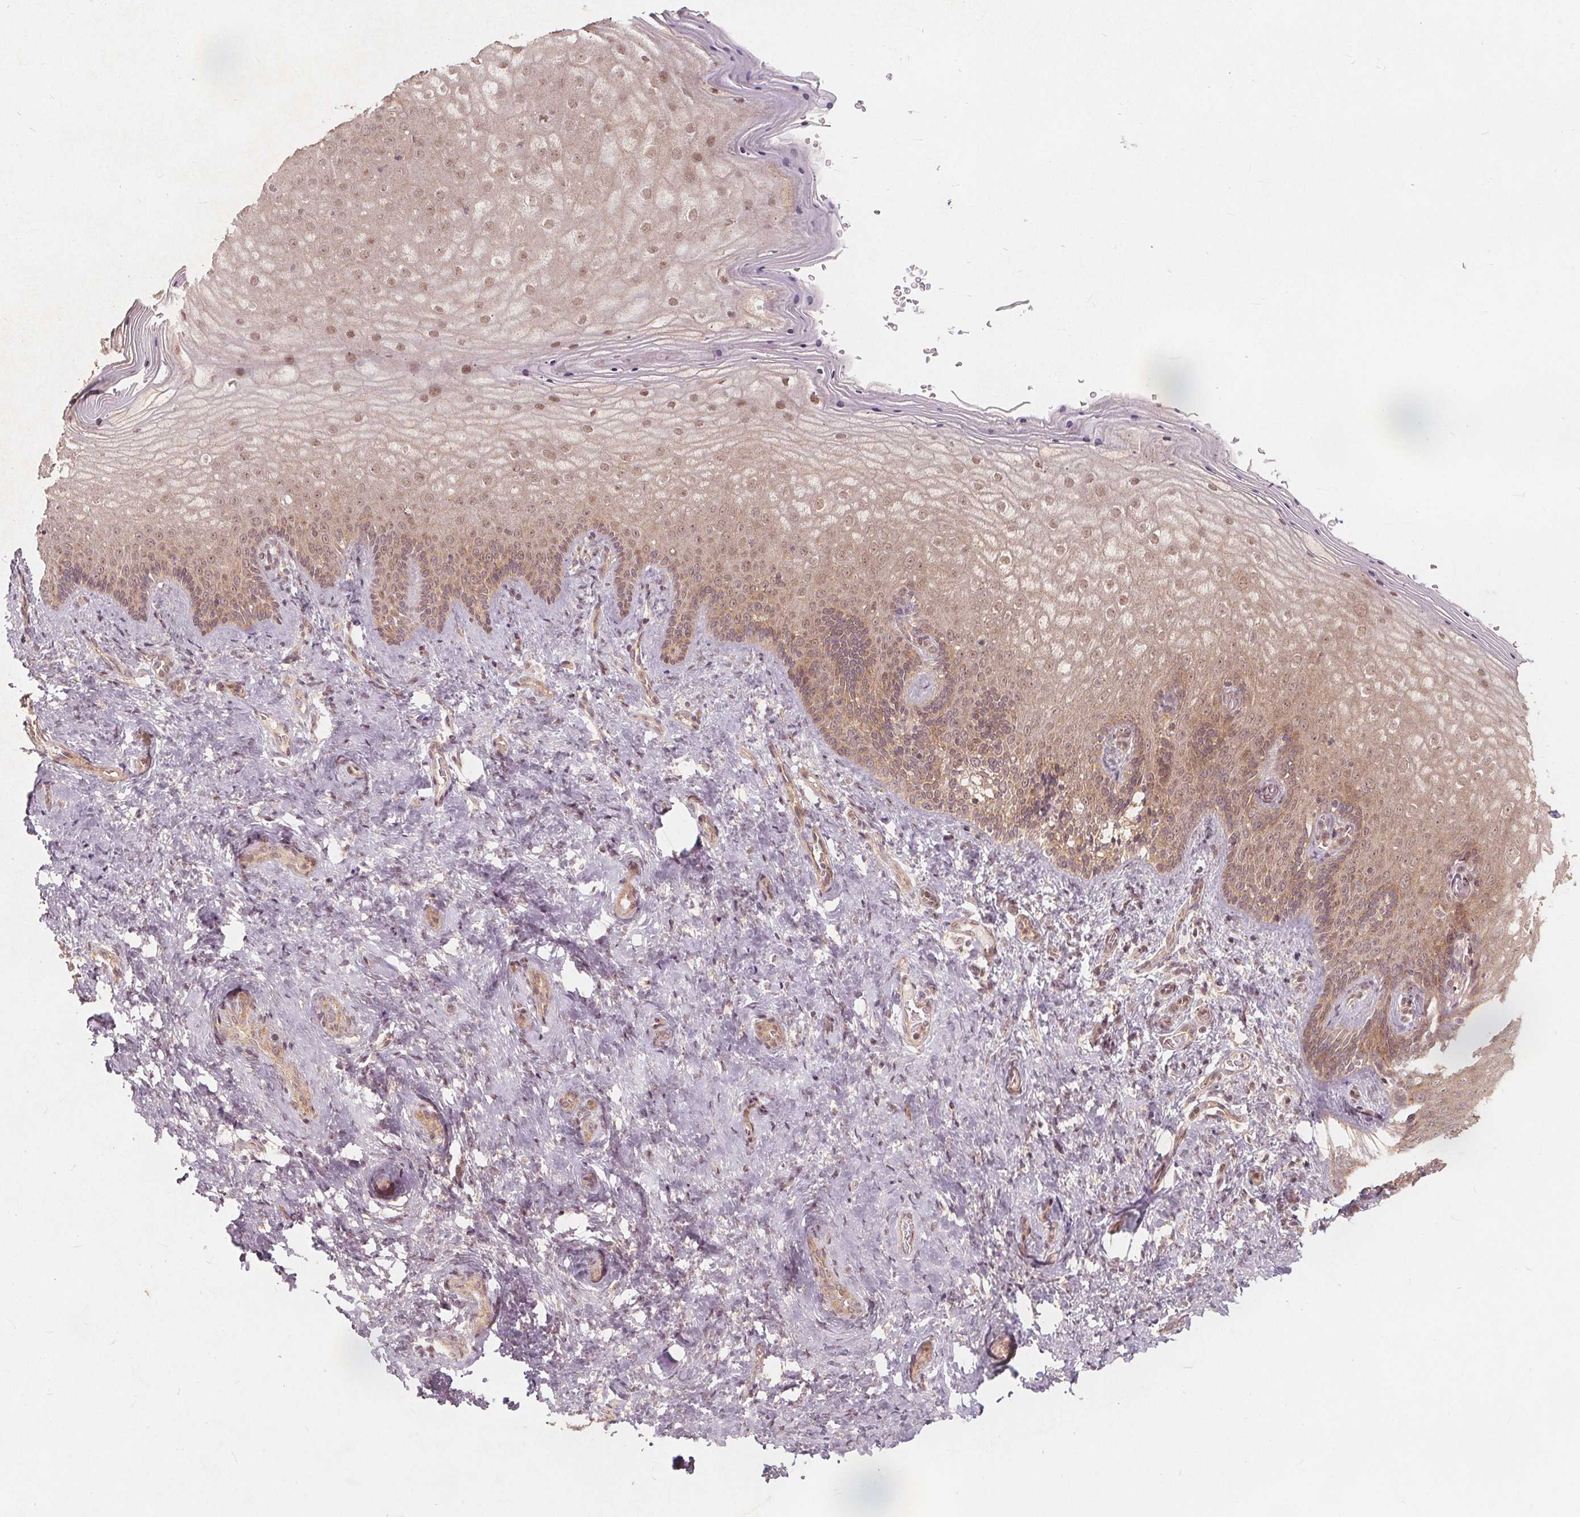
{"staining": {"intensity": "moderate", "quantity": ">75%", "location": "cytoplasmic/membranous,nuclear"}, "tissue": "vagina", "cell_type": "Squamous epithelial cells", "image_type": "normal", "snomed": [{"axis": "morphology", "description": "Normal tissue, NOS"}, {"axis": "topography", "description": "Vagina"}], "caption": "High-magnification brightfield microscopy of unremarkable vagina stained with DAB (3,3'-diaminobenzidine) (brown) and counterstained with hematoxylin (blue). squamous epithelial cells exhibit moderate cytoplasmic/membranous,nuclear positivity is appreciated in about>75% of cells. Nuclei are stained in blue.", "gene": "PPP1CB", "patient": {"sex": "female", "age": 42}}